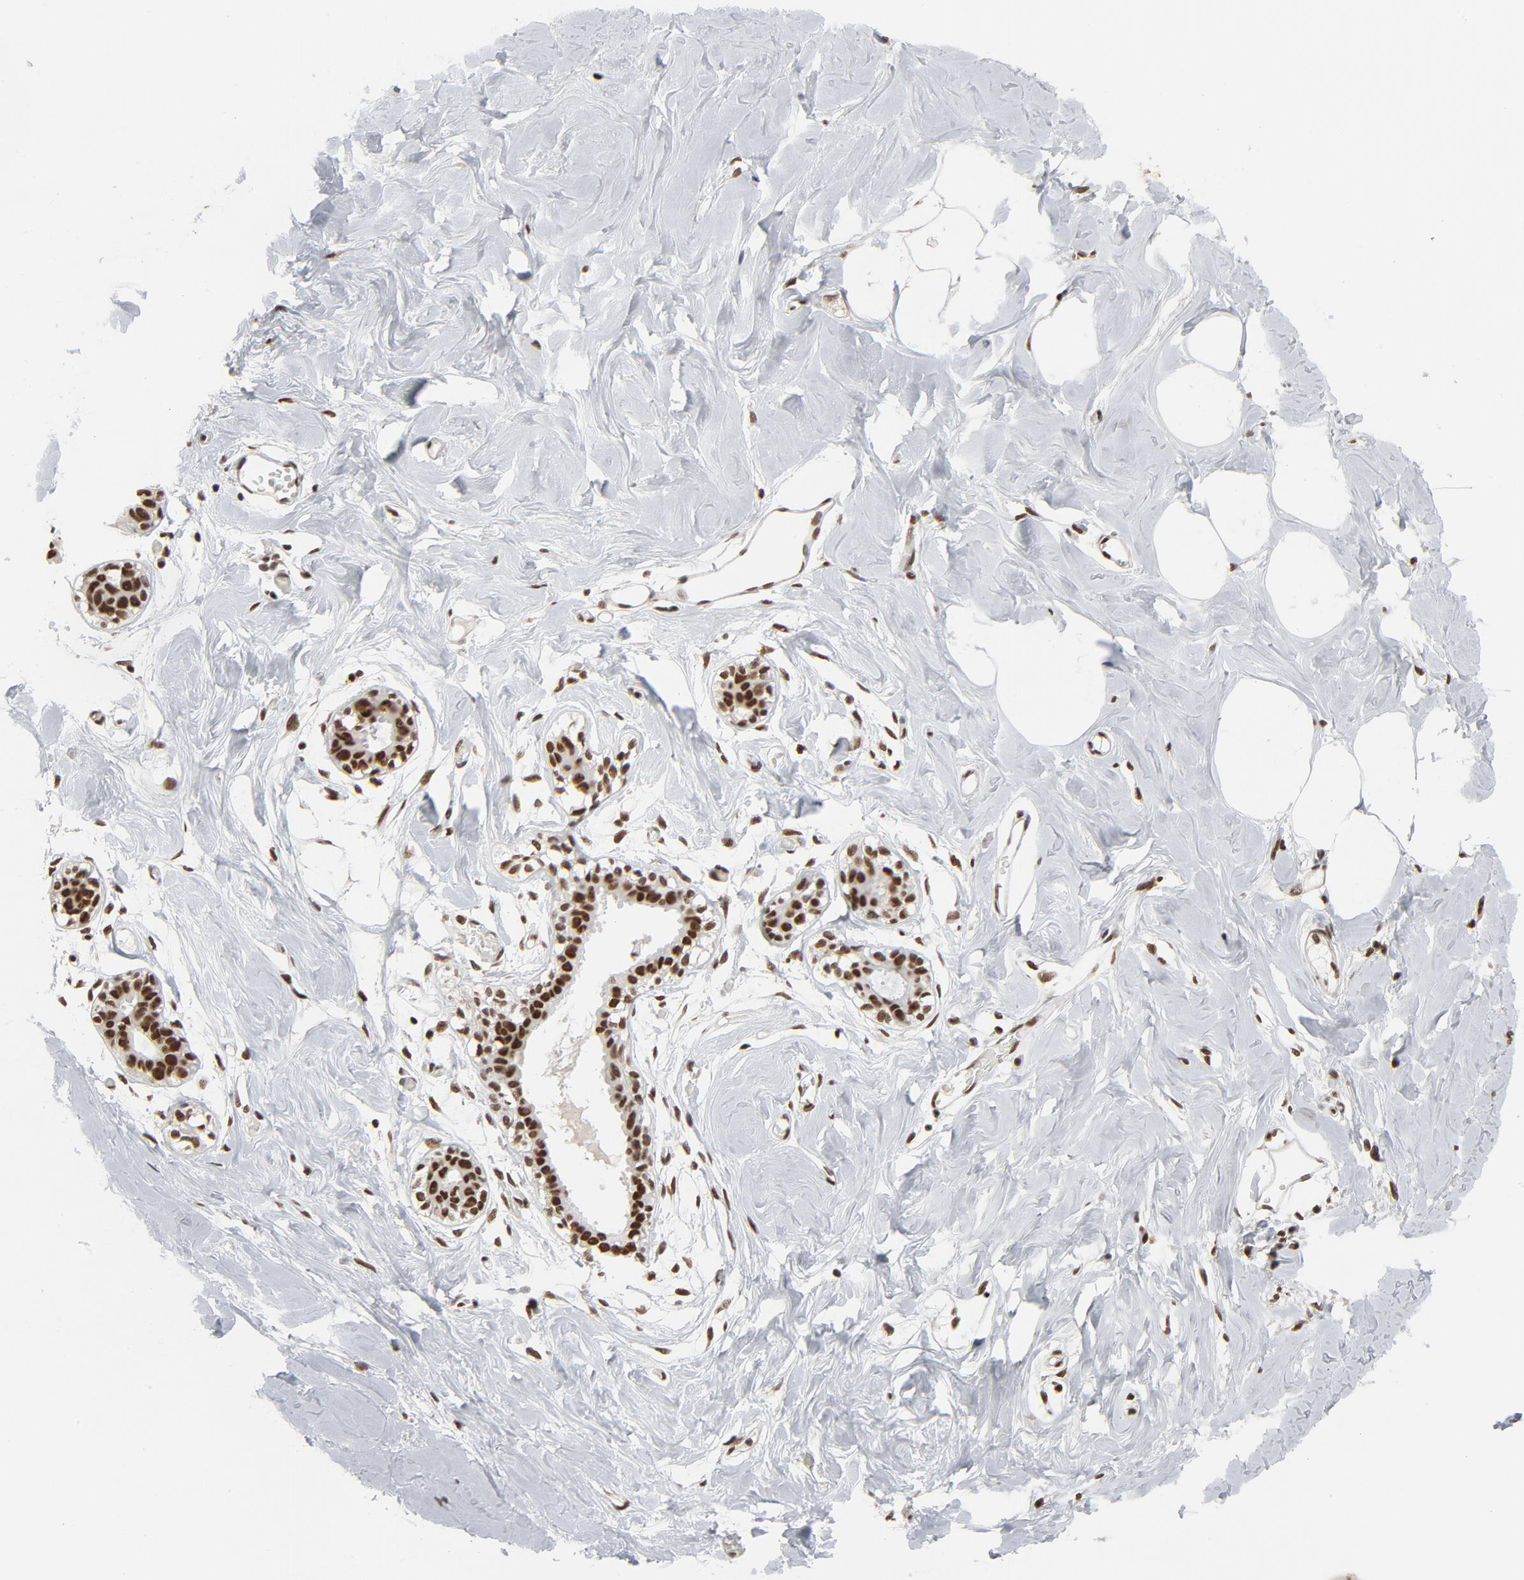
{"staining": {"intensity": "moderate", "quantity": ">75%", "location": "nuclear"}, "tissue": "breast", "cell_type": "Adipocytes", "image_type": "normal", "snomed": [{"axis": "morphology", "description": "Normal tissue, NOS"}, {"axis": "topography", "description": "Breast"}, {"axis": "topography", "description": "Adipose tissue"}], "caption": "High-magnification brightfield microscopy of unremarkable breast stained with DAB (brown) and counterstained with hematoxylin (blue). adipocytes exhibit moderate nuclear expression is appreciated in about>75% of cells. (IHC, brightfield microscopy, high magnification).", "gene": "MRE11", "patient": {"sex": "female", "age": 25}}